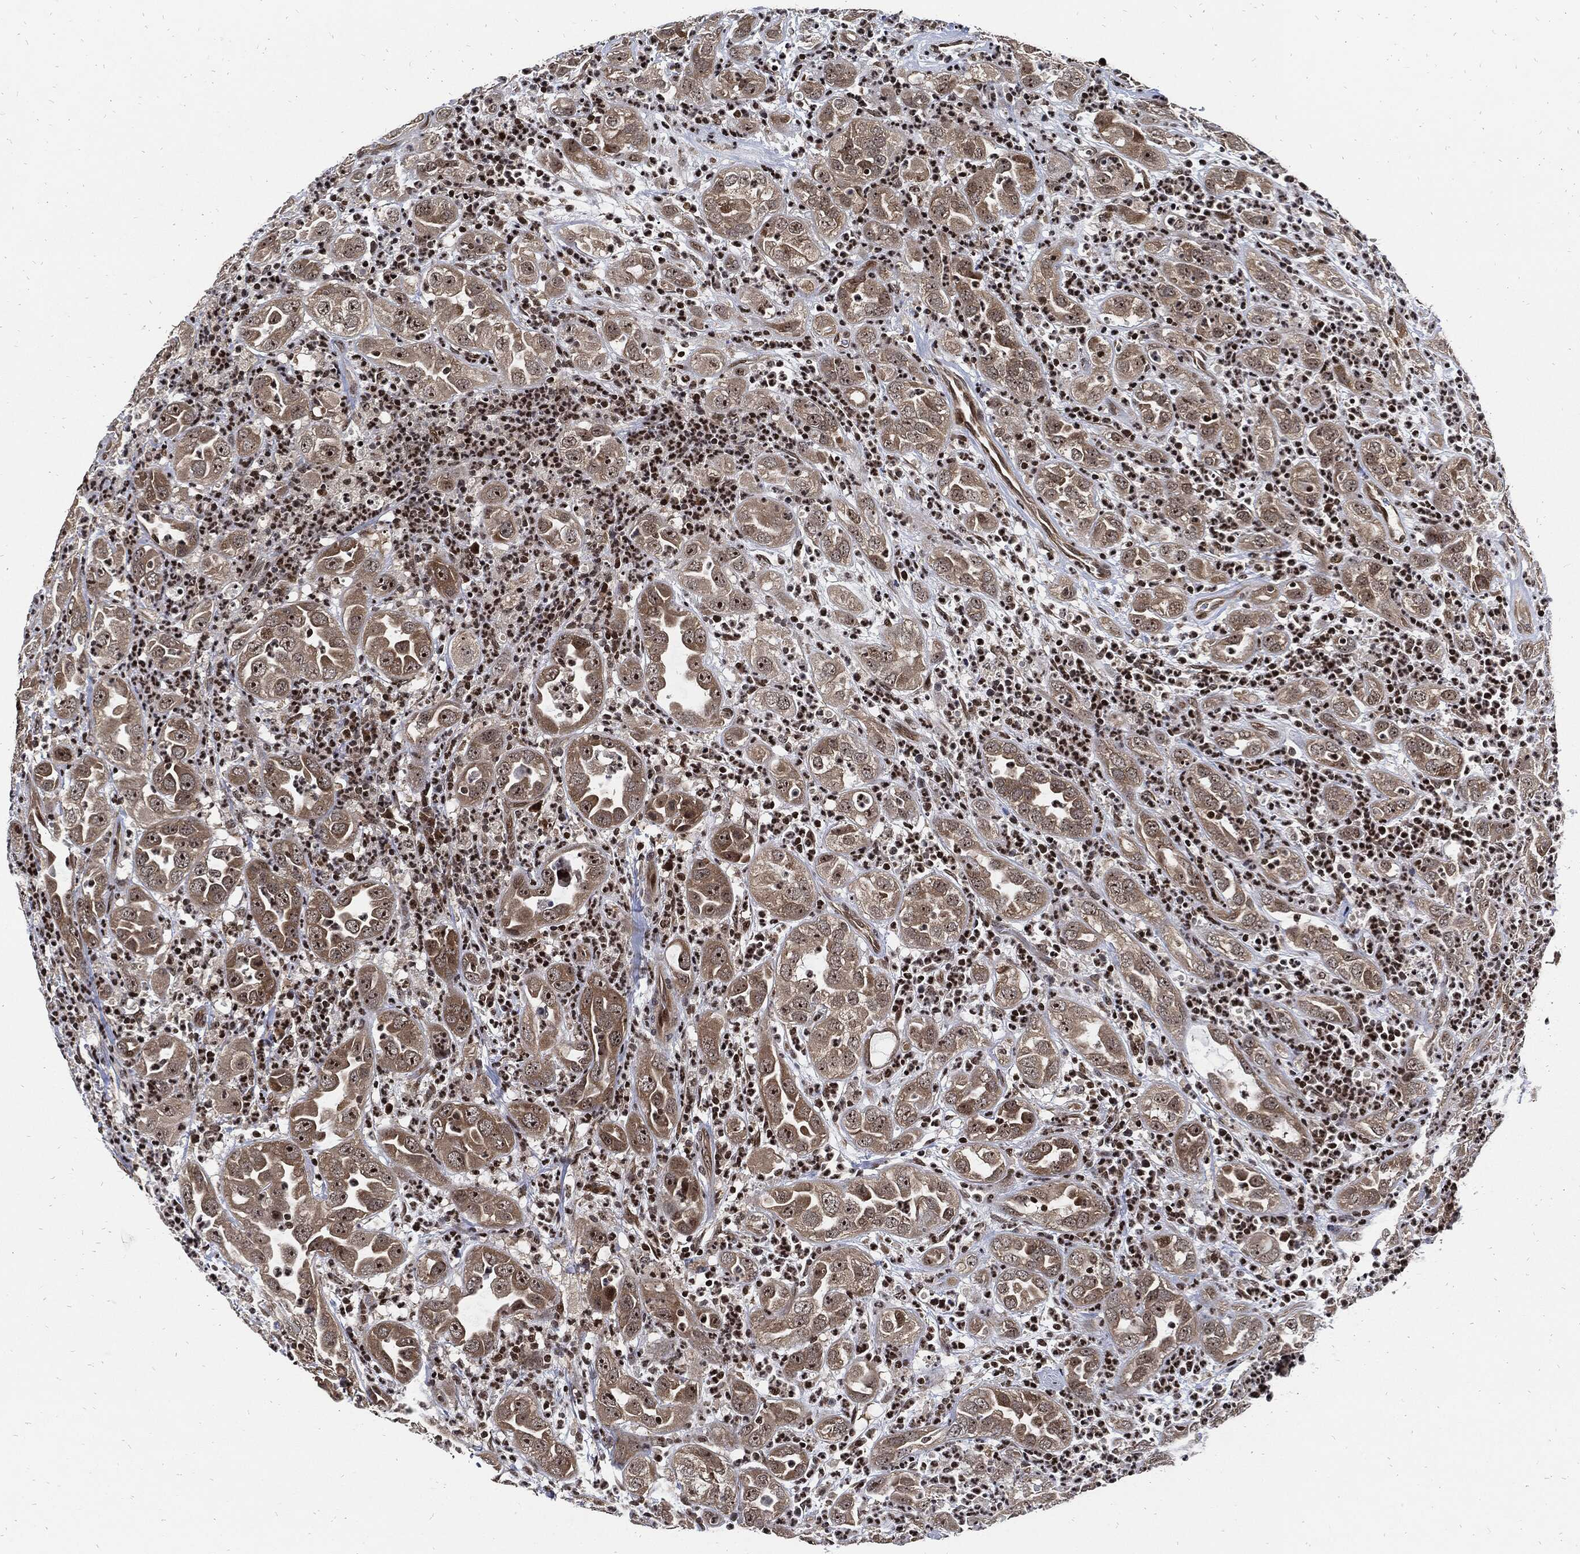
{"staining": {"intensity": "weak", "quantity": "25%-75%", "location": "cytoplasmic/membranous"}, "tissue": "urothelial cancer", "cell_type": "Tumor cells", "image_type": "cancer", "snomed": [{"axis": "morphology", "description": "Urothelial carcinoma, High grade"}, {"axis": "topography", "description": "Urinary bladder"}], "caption": "The image shows immunohistochemical staining of high-grade urothelial carcinoma. There is weak cytoplasmic/membranous expression is seen in about 25%-75% of tumor cells.", "gene": "ZNF775", "patient": {"sex": "female", "age": 41}}